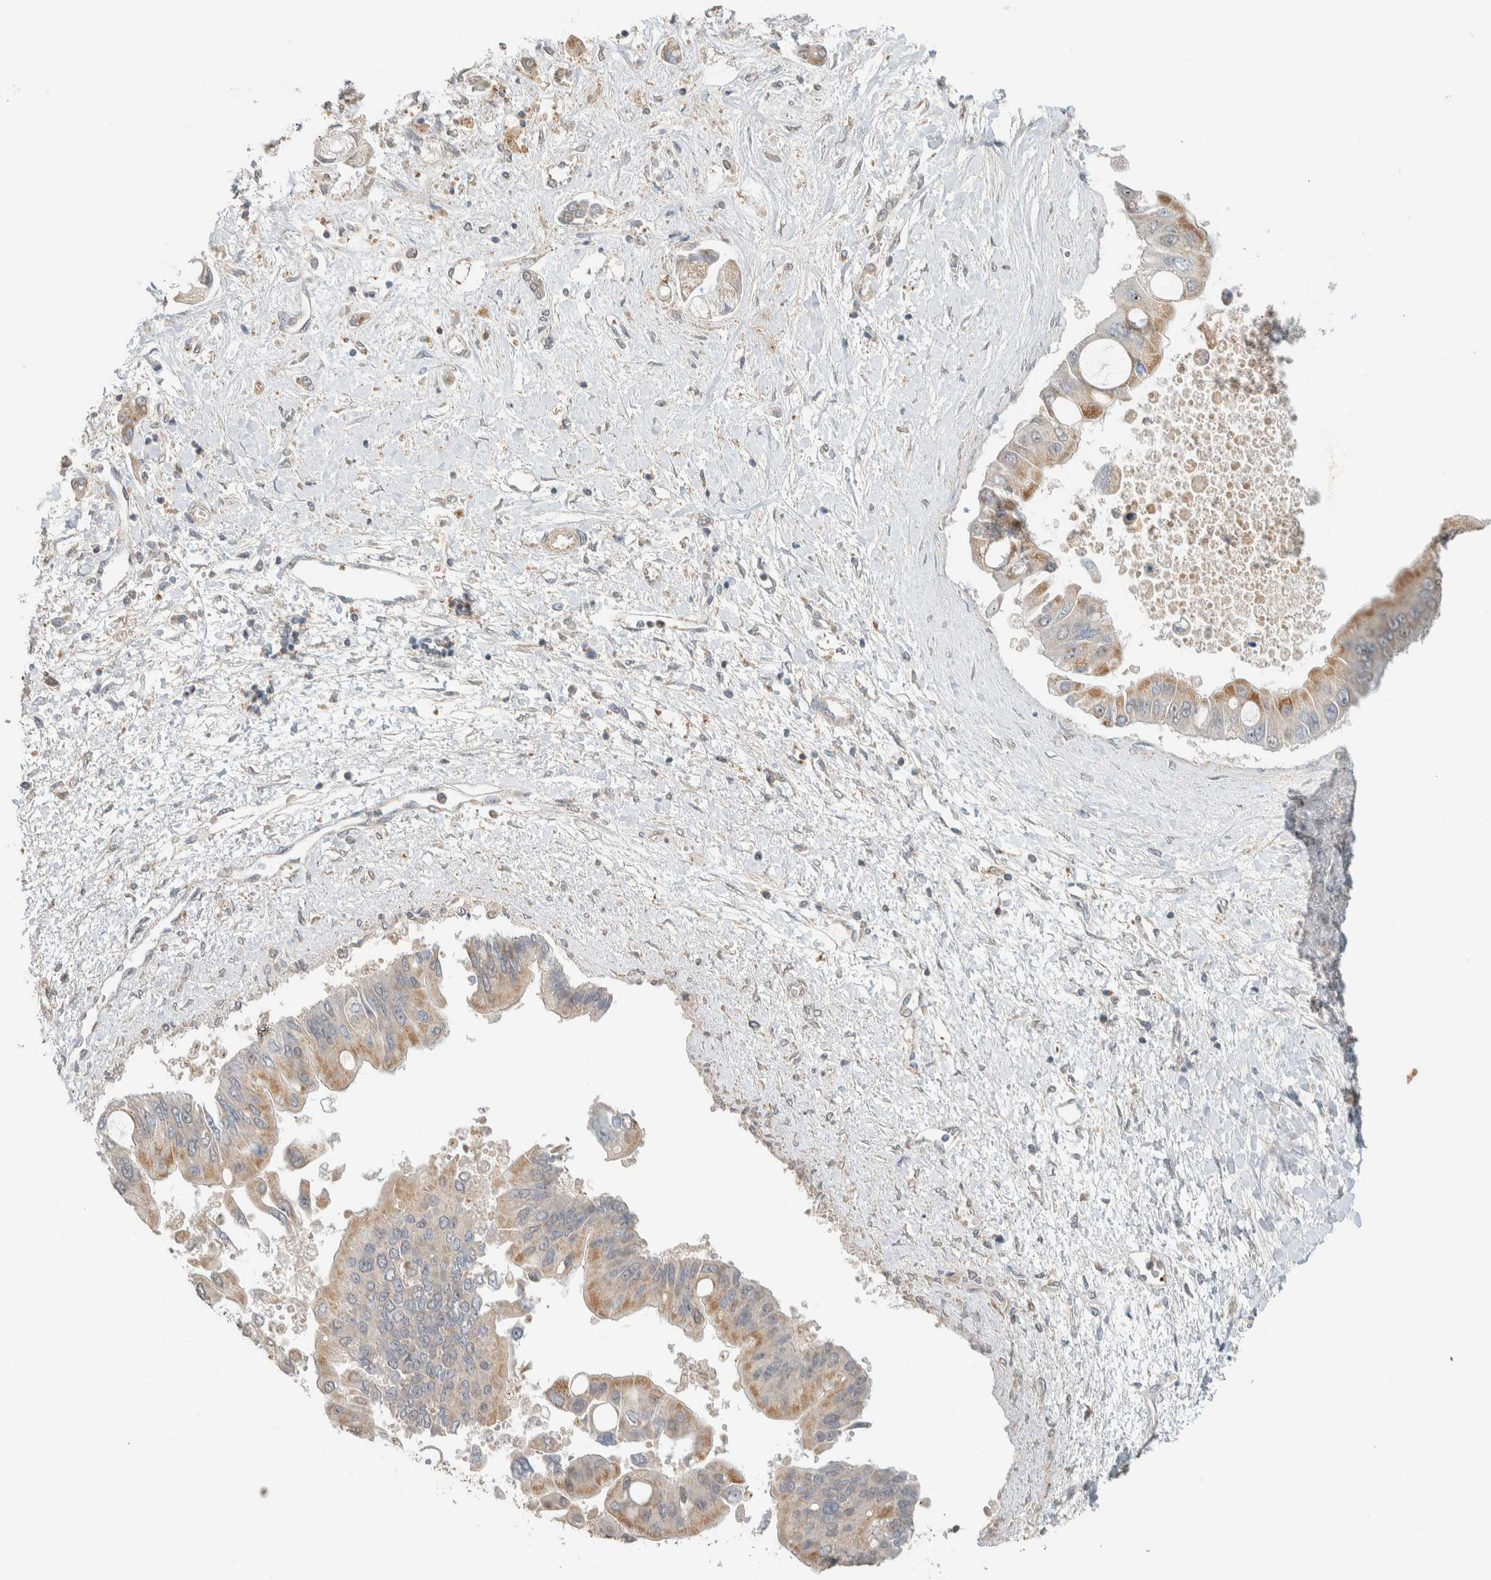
{"staining": {"intensity": "weak", "quantity": ">75%", "location": "cytoplasmic/membranous"}, "tissue": "liver cancer", "cell_type": "Tumor cells", "image_type": "cancer", "snomed": [{"axis": "morphology", "description": "Cholangiocarcinoma"}, {"axis": "topography", "description": "Liver"}], "caption": "Immunohistochemical staining of liver cancer (cholangiocarcinoma) shows weak cytoplasmic/membranous protein expression in approximately >75% of tumor cells. (Stains: DAB in brown, nuclei in blue, Microscopy: brightfield microscopy at high magnification).", "gene": "PDE7B", "patient": {"sex": "male", "age": 50}}